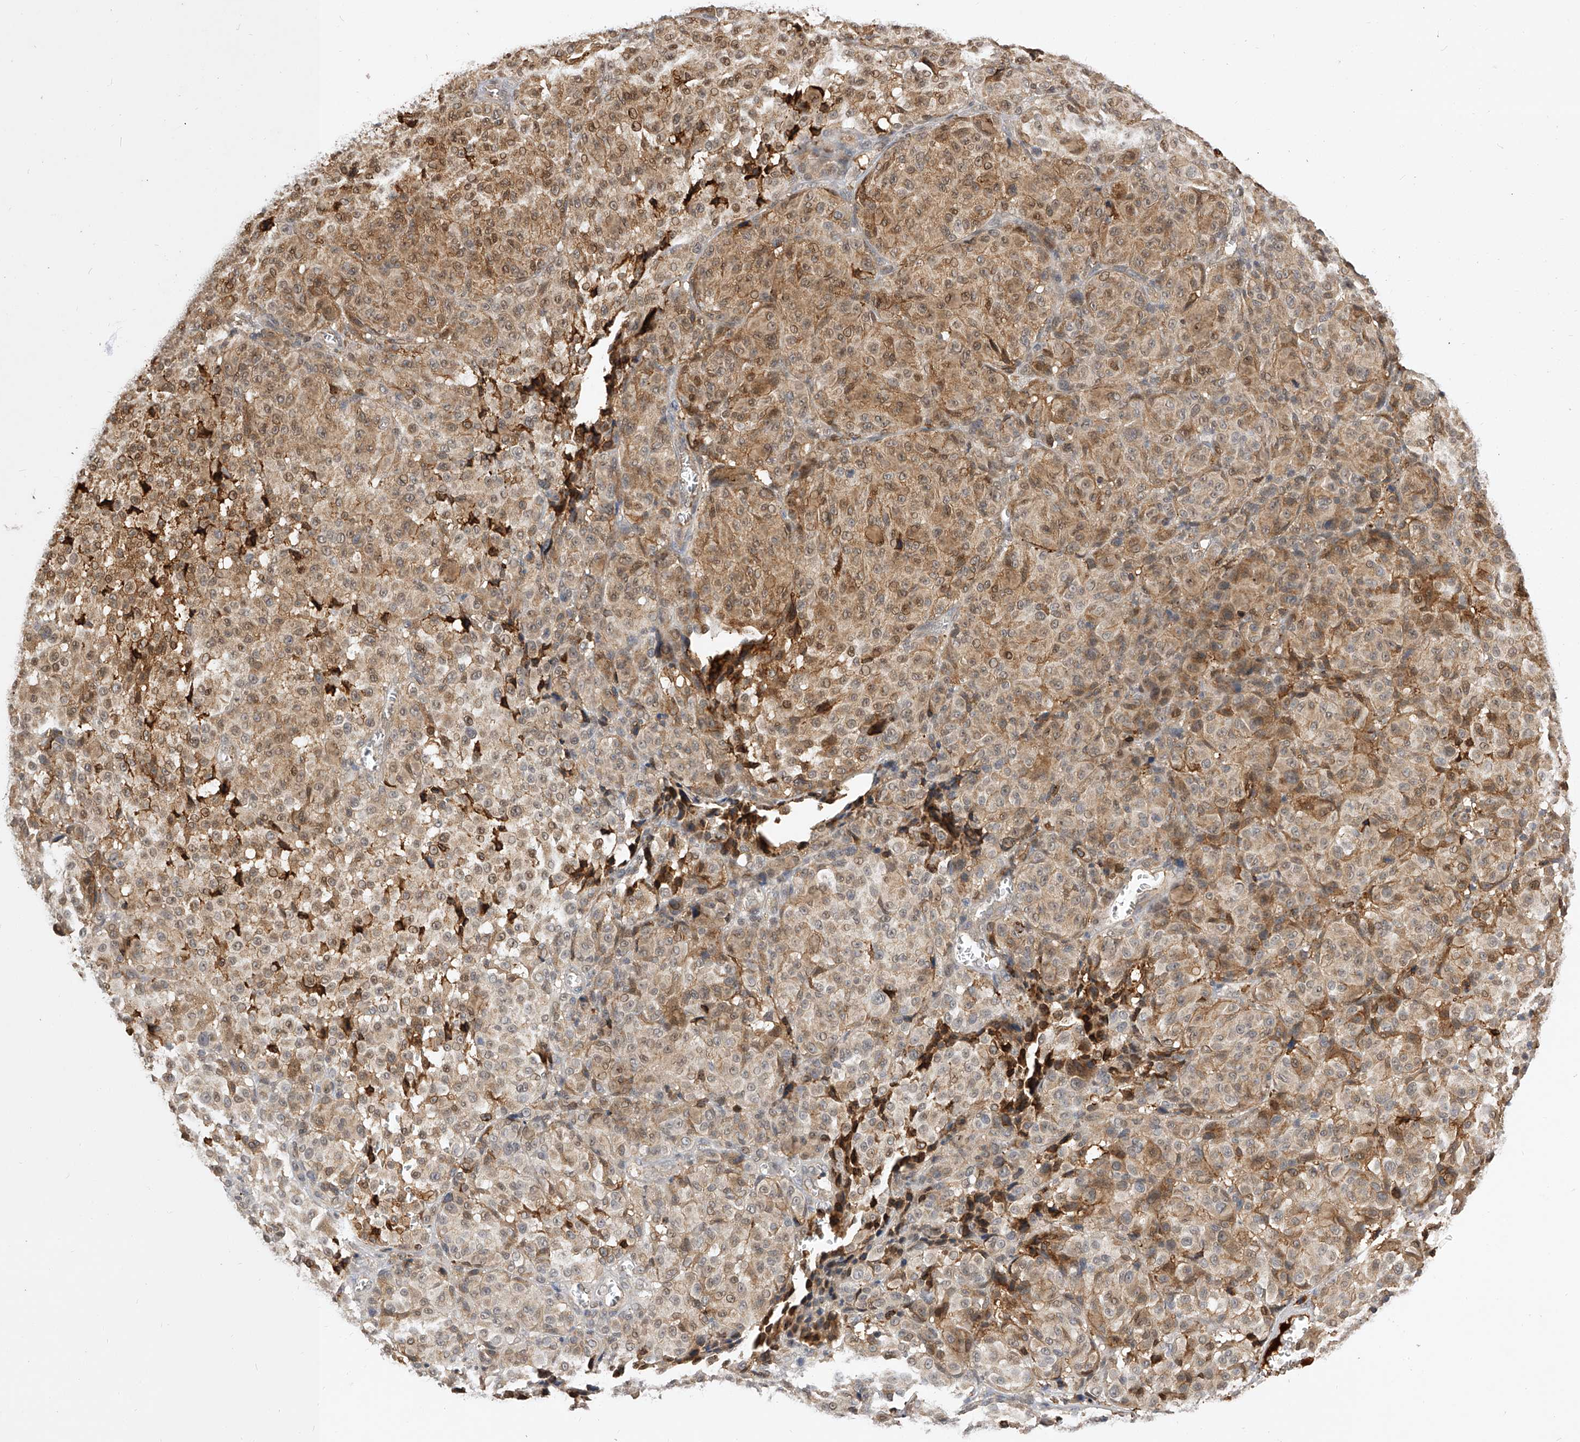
{"staining": {"intensity": "moderate", "quantity": ">75%", "location": "cytoplasmic/membranous"}, "tissue": "melanoma", "cell_type": "Tumor cells", "image_type": "cancer", "snomed": [{"axis": "morphology", "description": "Malignant melanoma, NOS"}, {"axis": "topography", "description": "Skin"}], "caption": "Moderate cytoplasmic/membranous staining is appreciated in about >75% of tumor cells in melanoma.", "gene": "CFAP410", "patient": {"sex": "male", "age": 73}}